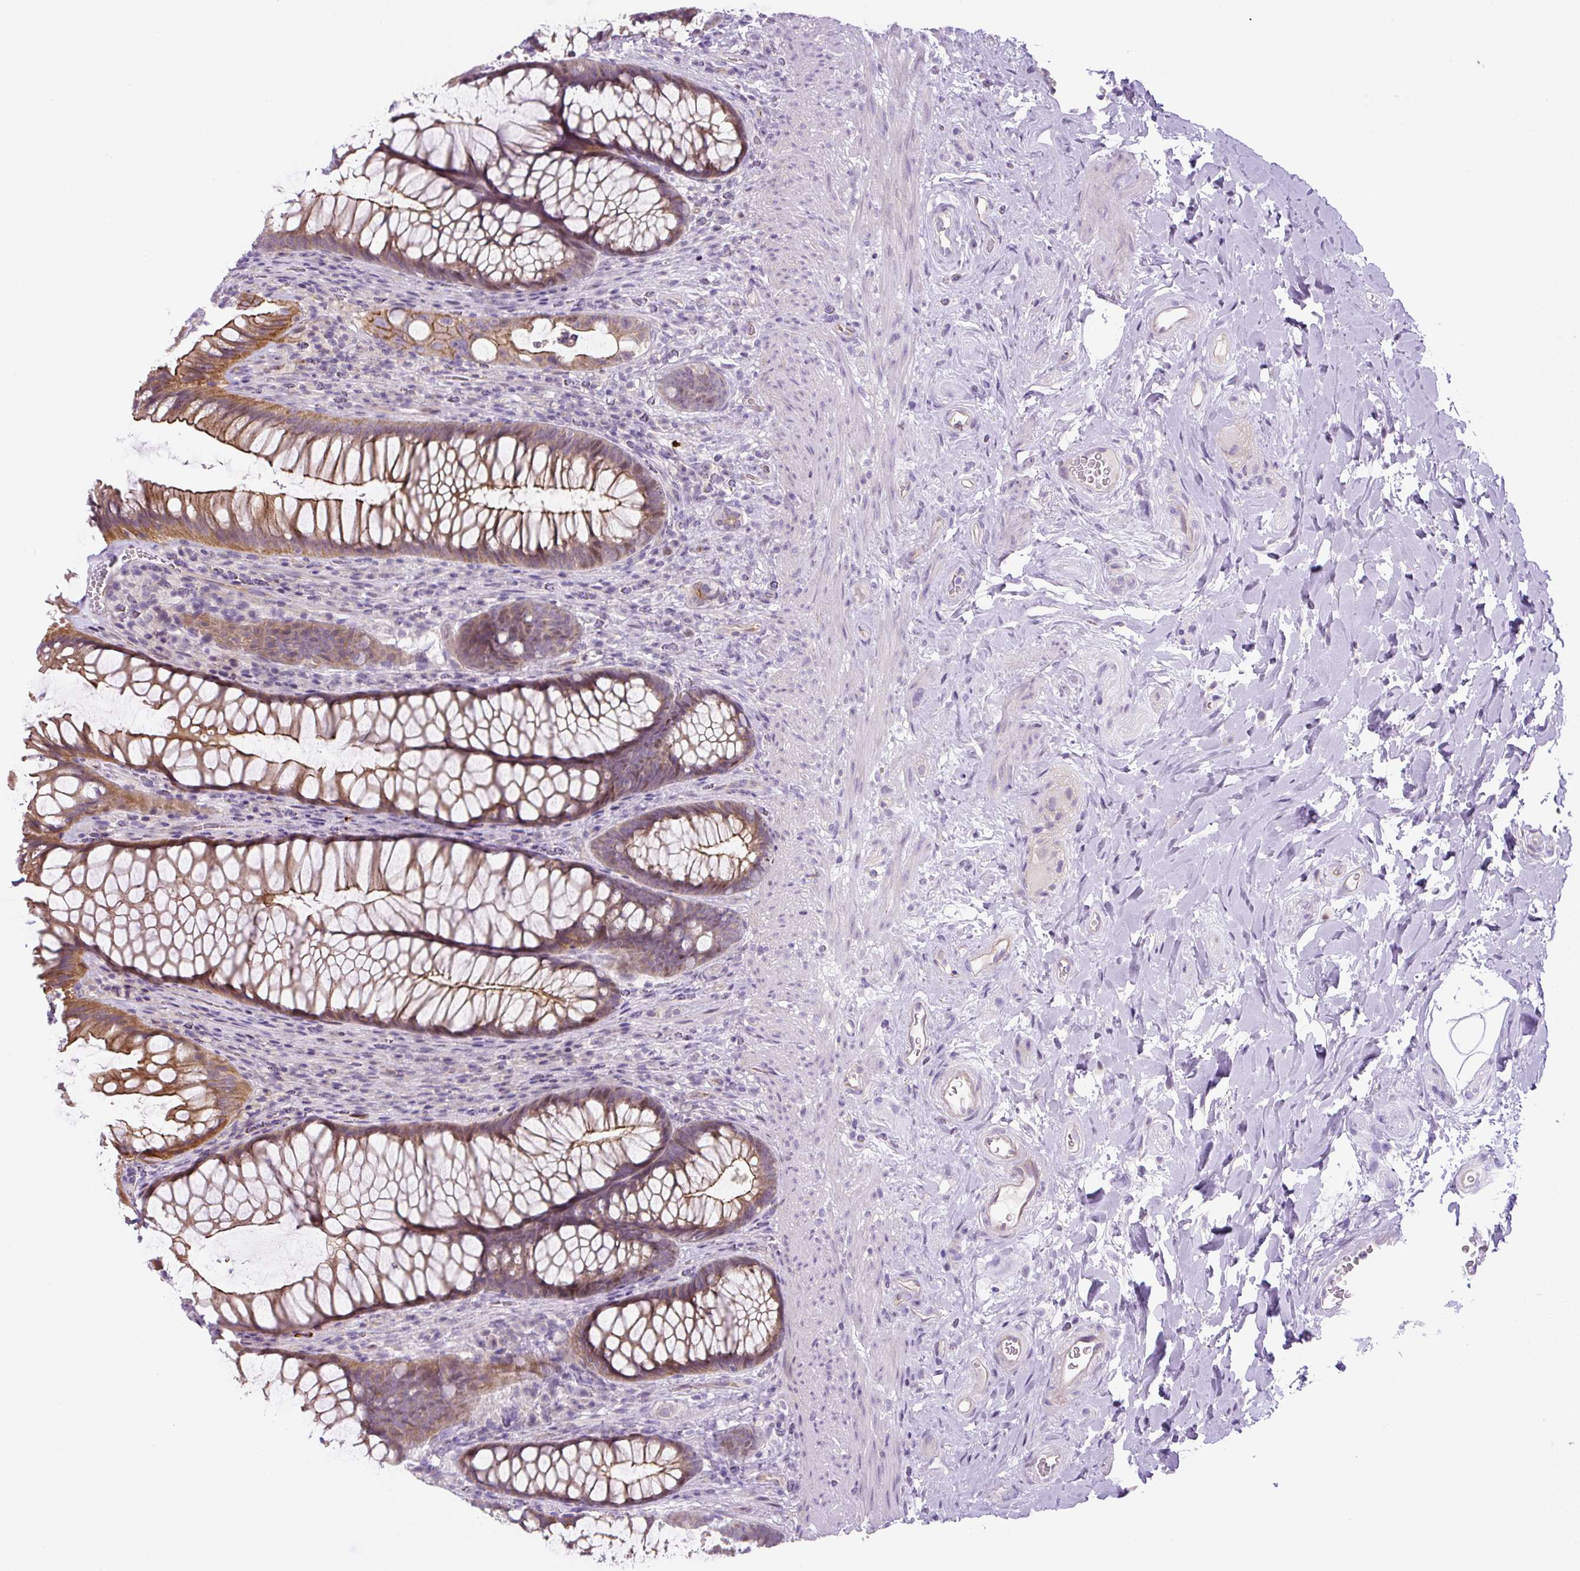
{"staining": {"intensity": "moderate", "quantity": ">75%", "location": "cytoplasmic/membranous"}, "tissue": "rectum", "cell_type": "Glandular cells", "image_type": "normal", "snomed": [{"axis": "morphology", "description": "Normal tissue, NOS"}, {"axis": "topography", "description": "Rectum"}], "caption": "Moderate cytoplasmic/membranous positivity for a protein is present in approximately >75% of glandular cells of unremarkable rectum using immunohistochemistry.", "gene": "ADAMTS19", "patient": {"sex": "male", "age": 53}}